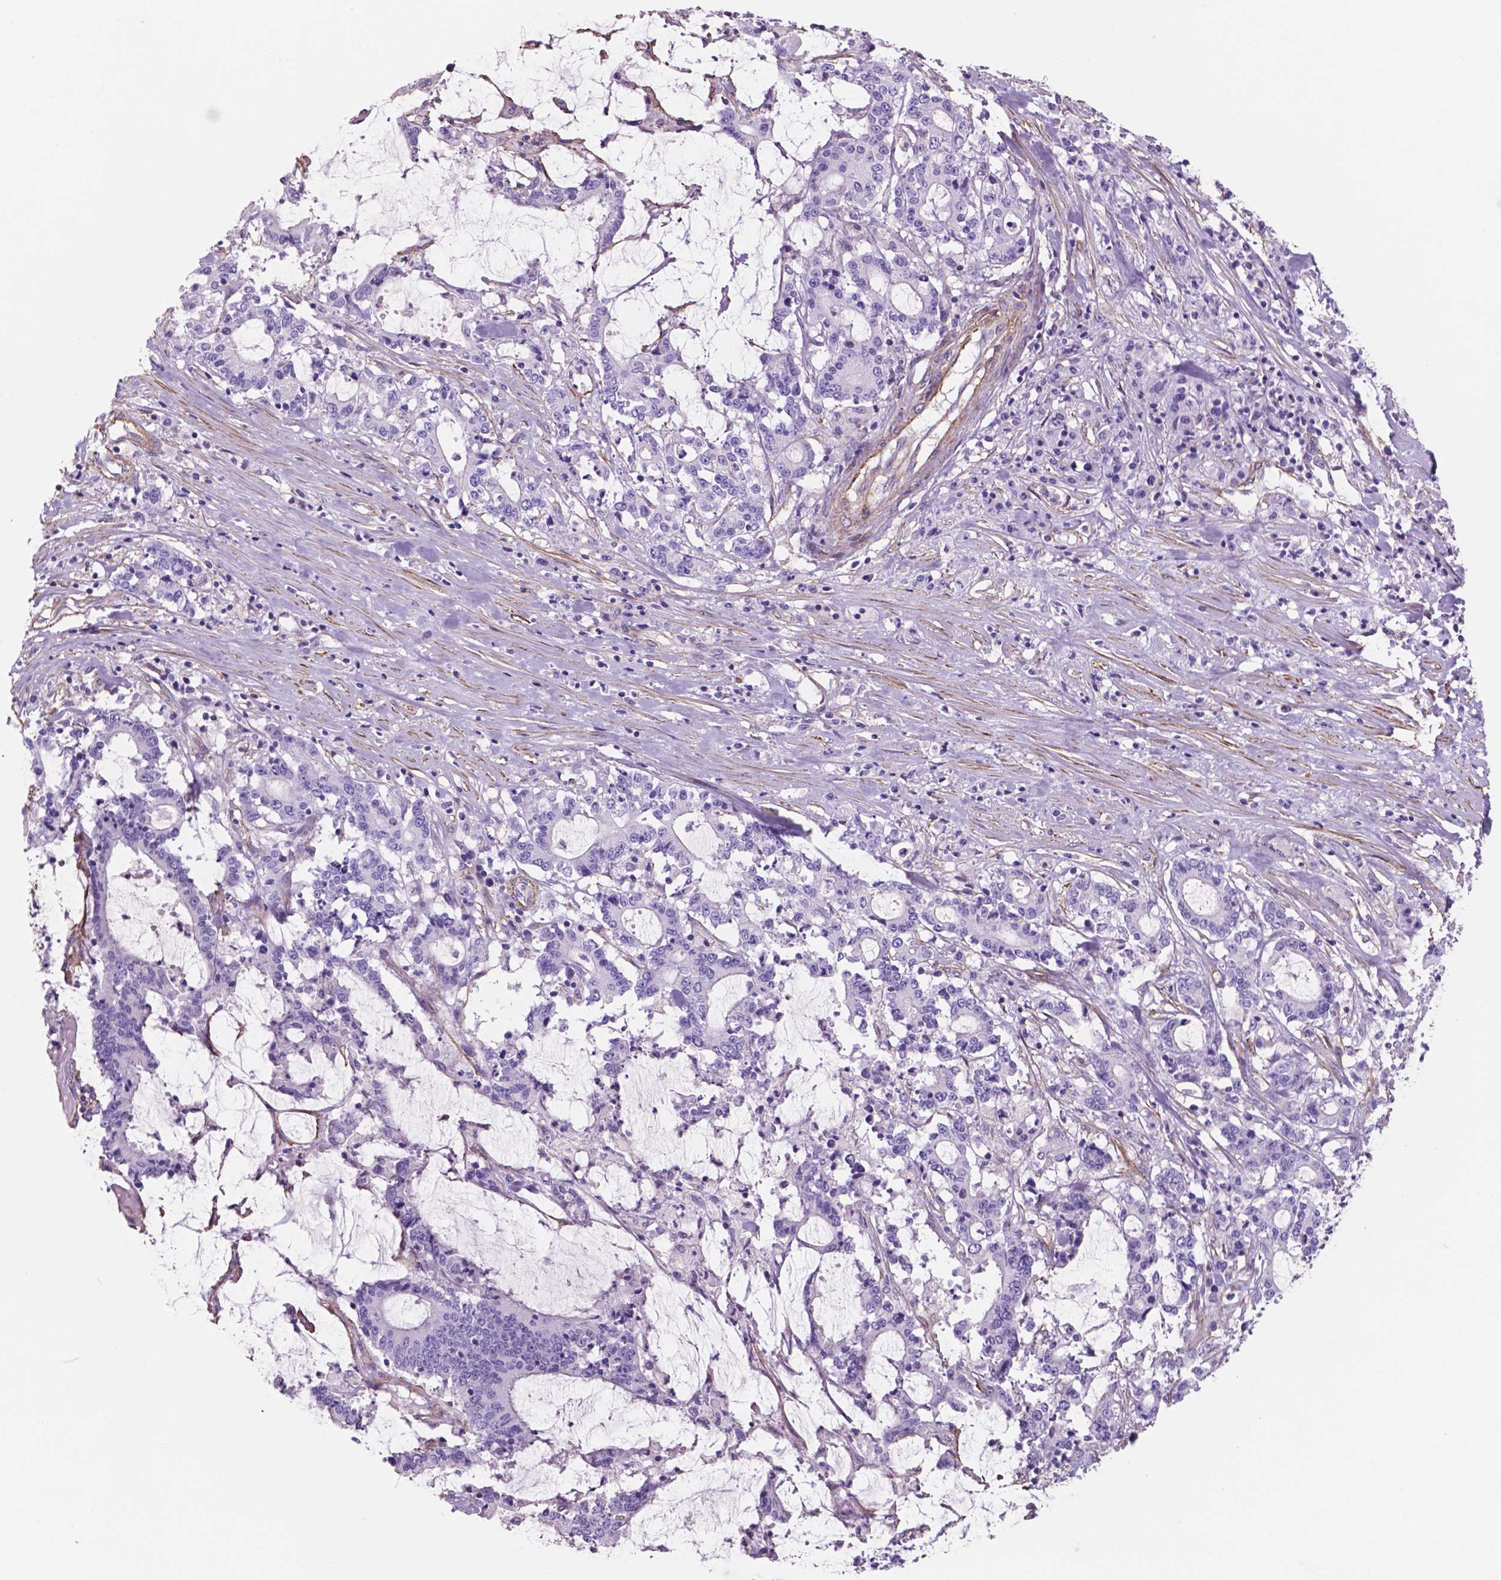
{"staining": {"intensity": "negative", "quantity": "none", "location": "none"}, "tissue": "stomach cancer", "cell_type": "Tumor cells", "image_type": "cancer", "snomed": [{"axis": "morphology", "description": "Adenocarcinoma, NOS"}, {"axis": "topography", "description": "Stomach, upper"}], "caption": "IHC image of human stomach adenocarcinoma stained for a protein (brown), which reveals no positivity in tumor cells. Brightfield microscopy of immunohistochemistry stained with DAB (3,3'-diaminobenzidine) (brown) and hematoxylin (blue), captured at high magnification.", "gene": "TOR2A", "patient": {"sex": "male", "age": 68}}